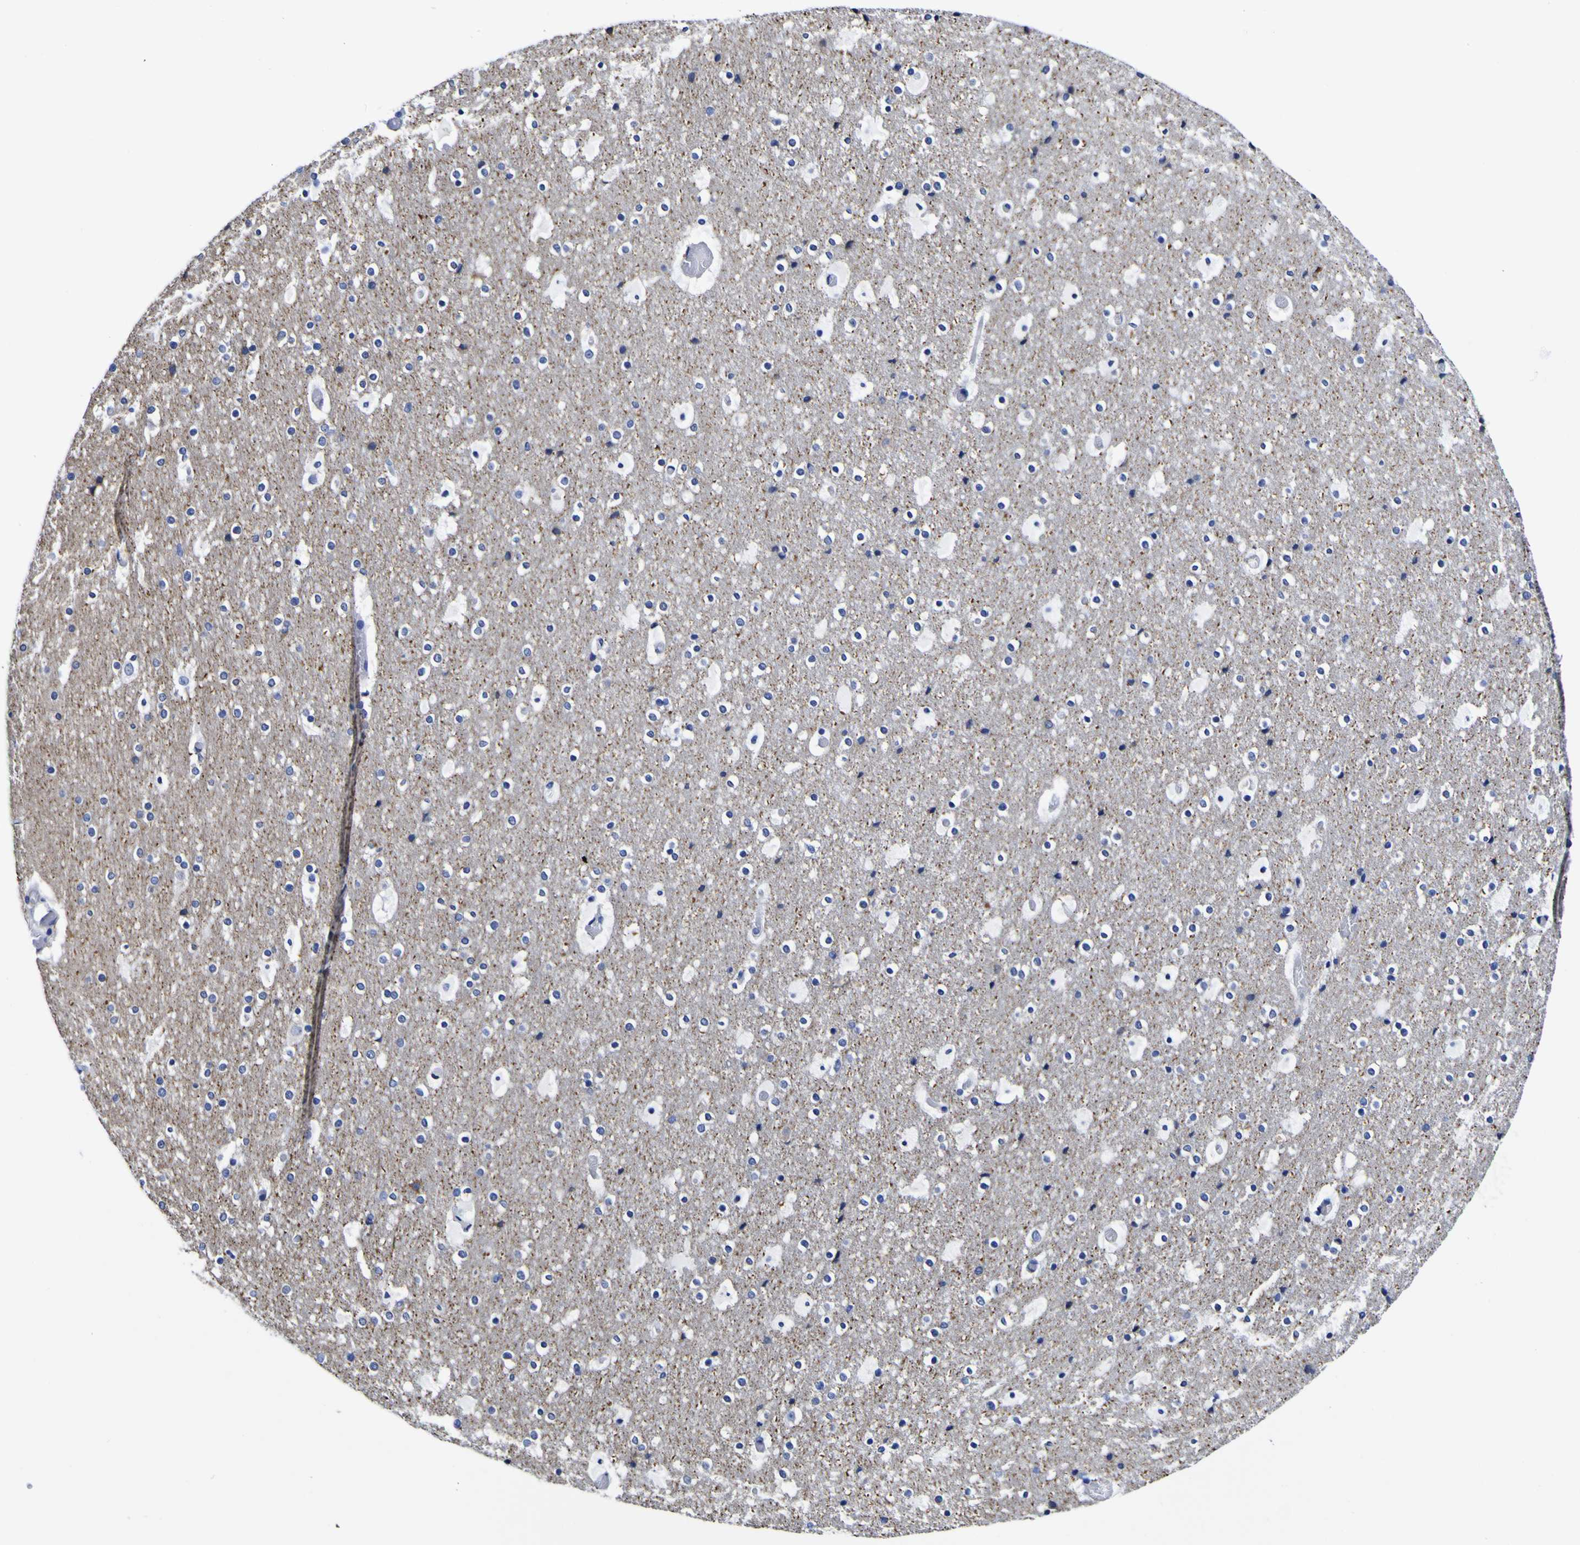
{"staining": {"intensity": "negative", "quantity": "none", "location": "none"}, "tissue": "cerebral cortex", "cell_type": "Endothelial cells", "image_type": "normal", "snomed": [{"axis": "morphology", "description": "Normal tissue, NOS"}, {"axis": "topography", "description": "Cerebral cortex"}], "caption": "This is a histopathology image of IHC staining of benign cerebral cortex, which shows no positivity in endothelial cells.", "gene": "HLA", "patient": {"sex": "male", "age": 57}}